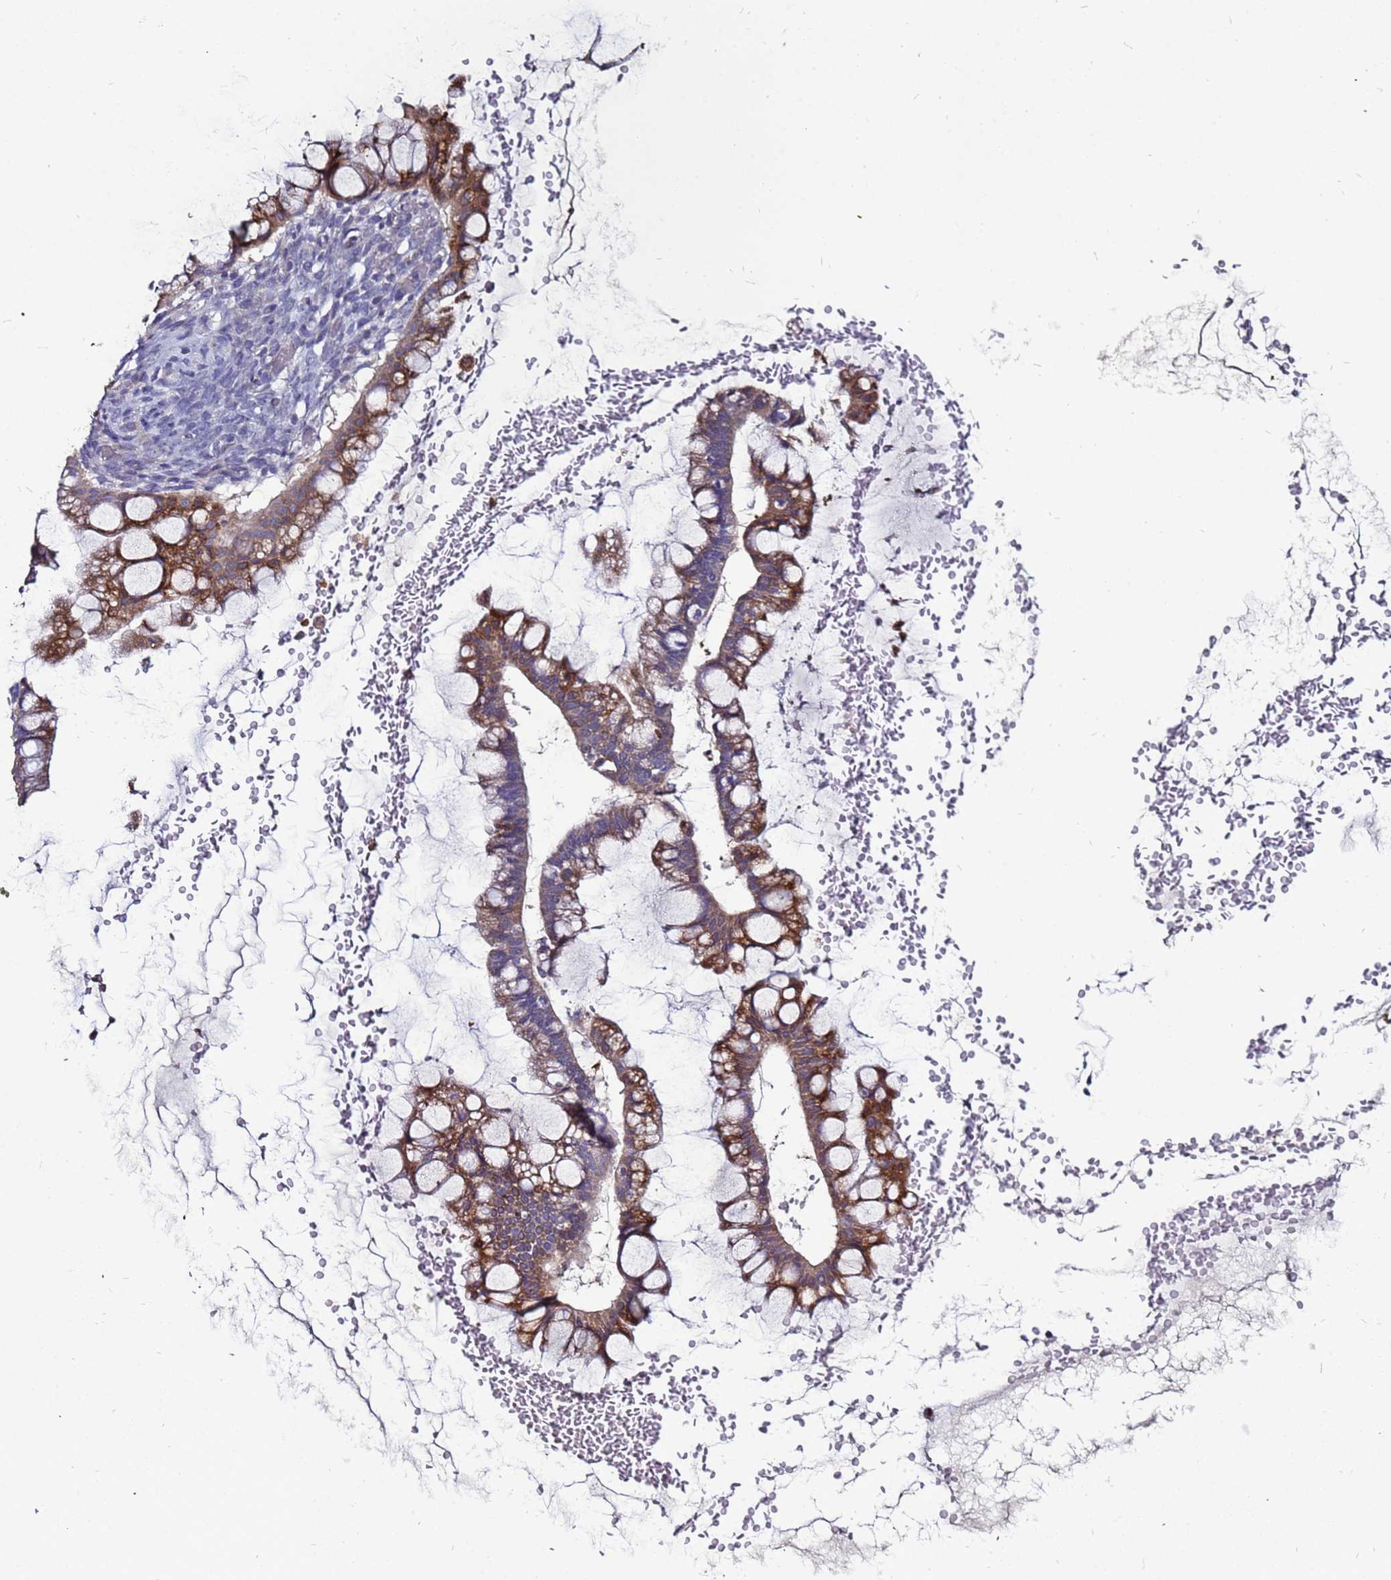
{"staining": {"intensity": "moderate", "quantity": ">75%", "location": "cytoplasmic/membranous"}, "tissue": "ovarian cancer", "cell_type": "Tumor cells", "image_type": "cancer", "snomed": [{"axis": "morphology", "description": "Cystadenocarcinoma, mucinous, NOS"}, {"axis": "topography", "description": "Ovary"}], "caption": "An image of human ovarian mucinous cystadenocarcinoma stained for a protein shows moderate cytoplasmic/membranous brown staining in tumor cells.", "gene": "SLC44A3", "patient": {"sex": "female", "age": 73}}